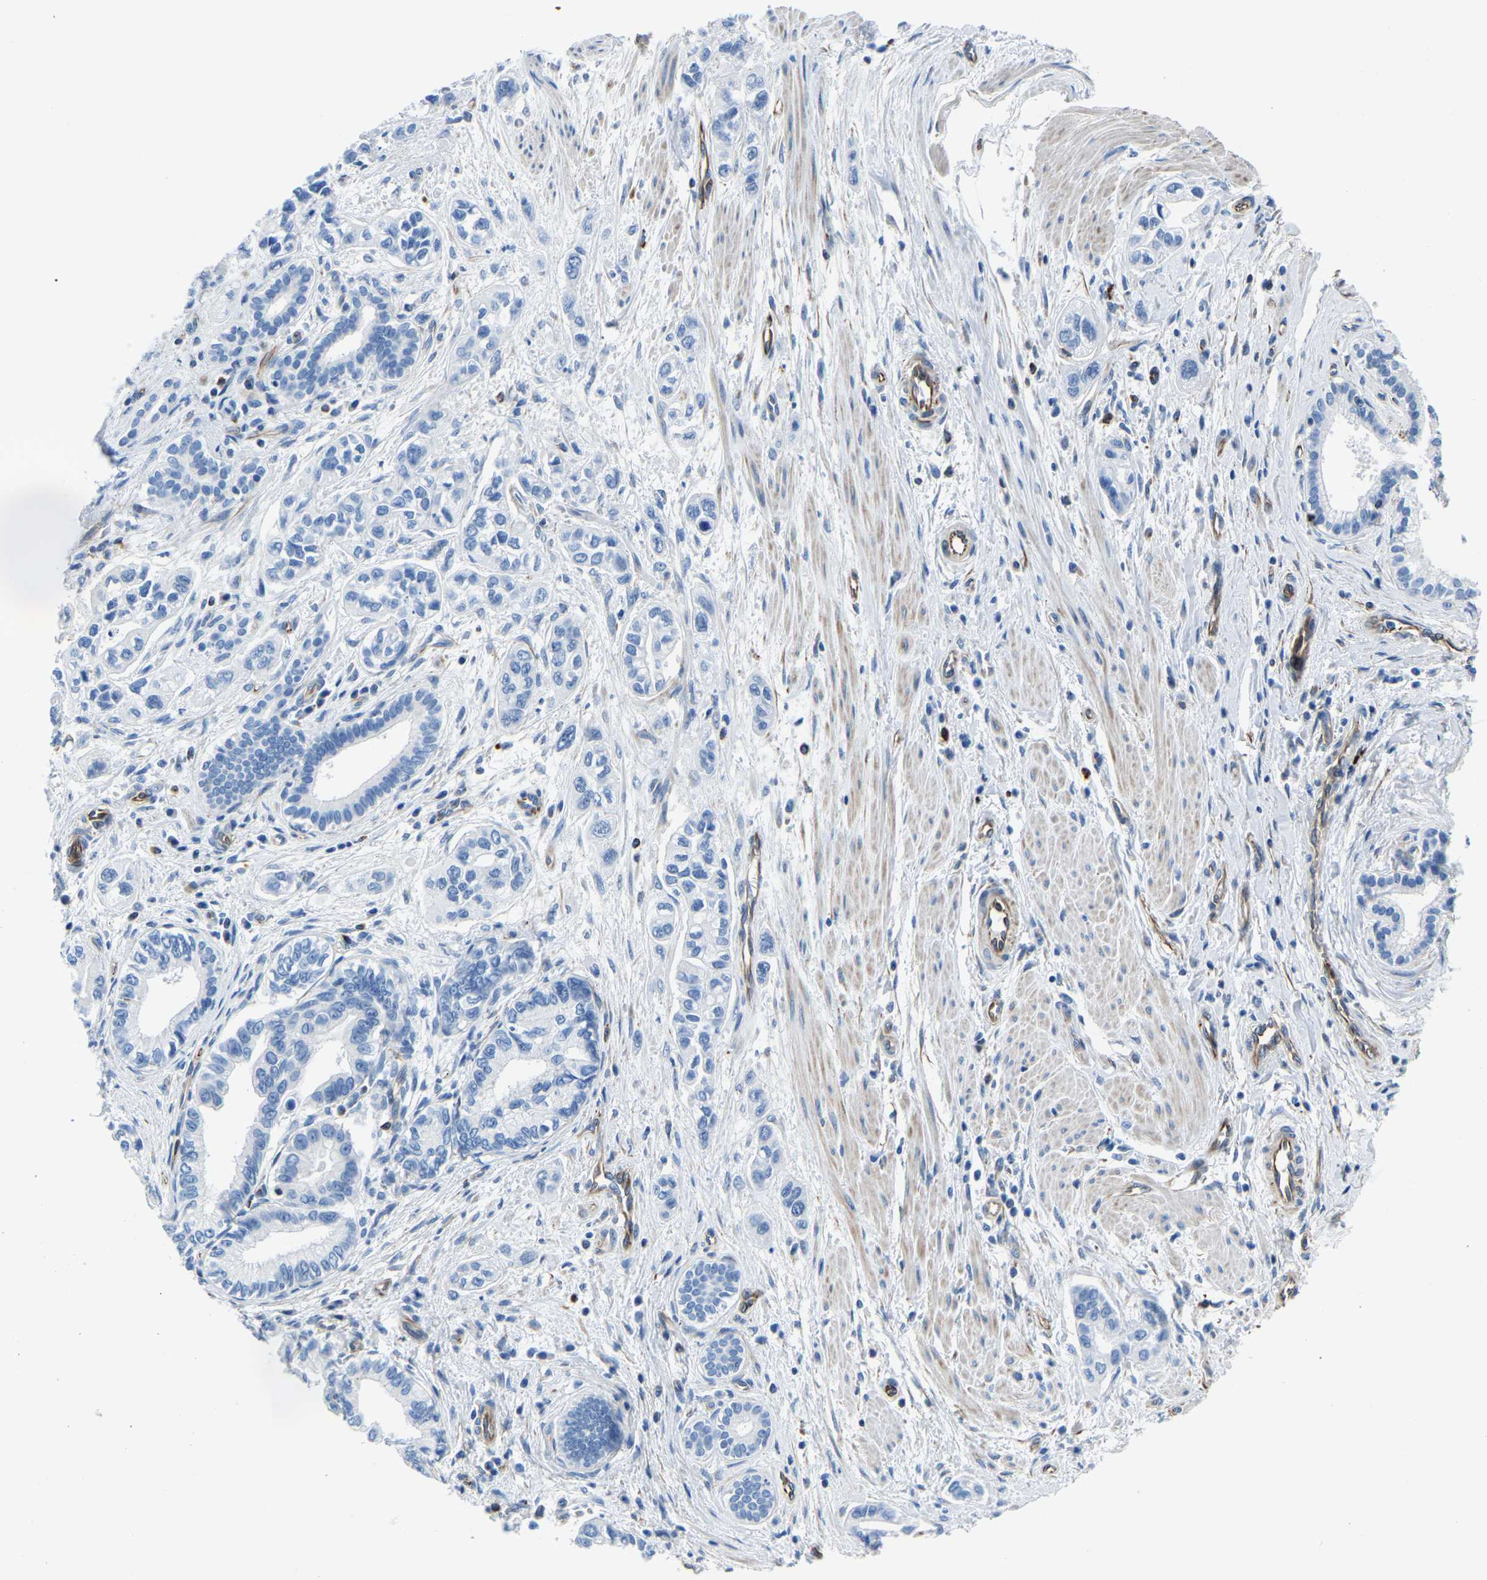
{"staining": {"intensity": "negative", "quantity": "none", "location": "none"}, "tissue": "pancreatic cancer", "cell_type": "Tumor cells", "image_type": "cancer", "snomed": [{"axis": "morphology", "description": "Adenocarcinoma, NOS"}, {"axis": "topography", "description": "Pancreas"}], "caption": "Histopathology image shows no significant protein staining in tumor cells of pancreatic cancer (adenocarcinoma).", "gene": "MS4A3", "patient": {"sex": "male", "age": 74}}